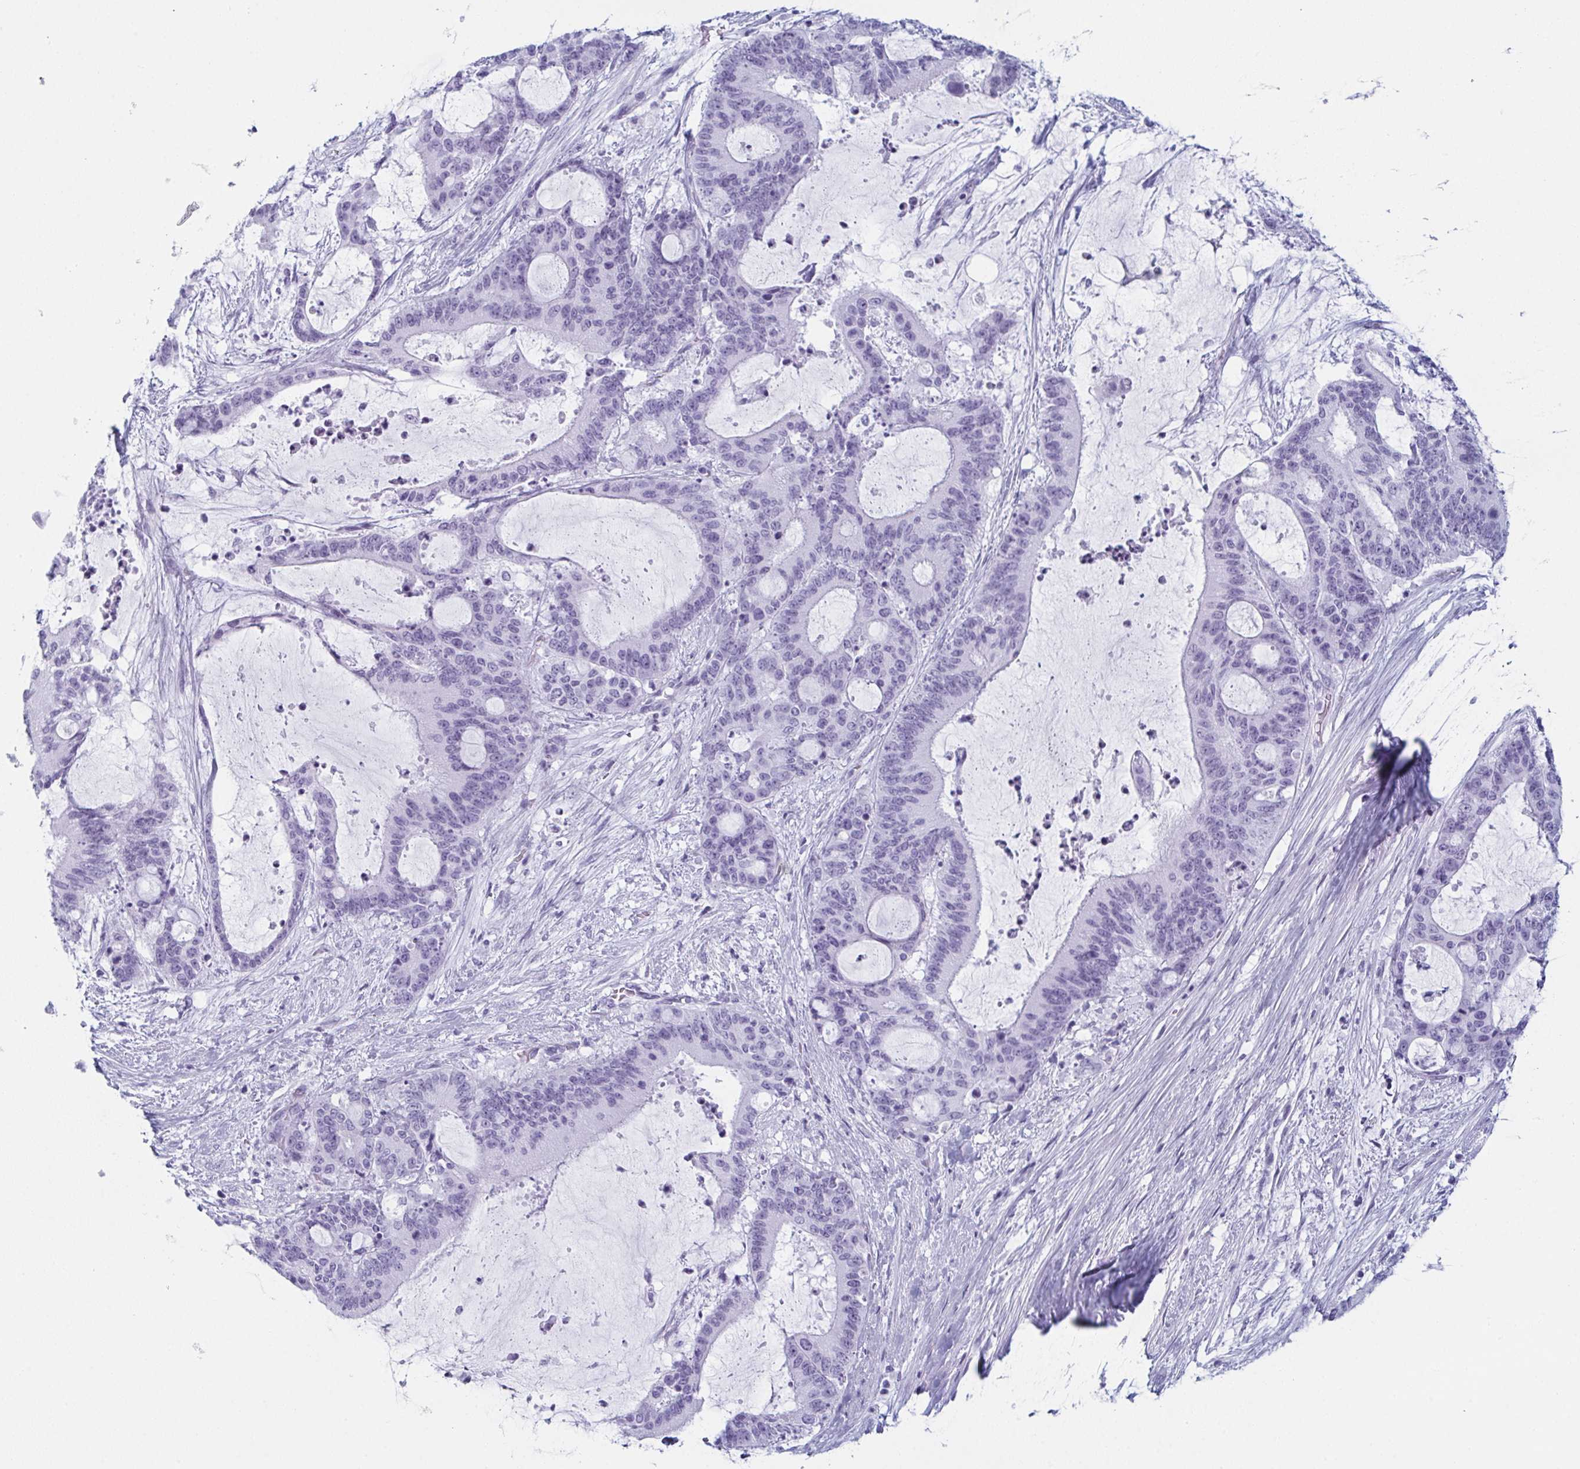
{"staining": {"intensity": "negative", "quantity": "none", "location": "none"}, "tissue": "liver cancer", "cell_type": "Tumor cells", "image_type": "cancer", "snomed": [{"axis": "morphology", "description": "Normal tissue, NOS"}, {"axis": "morphology", "description": "Cholangiocarcinoma"}, {"axis": "topography", "description": "Liver"}, {"axis": "topography", "description": "Peripheral nerve tissue"}], "caption": "This is an immunohistochemistry (IHC) histopathology image of liver cancer. There is no staining in tumor cells.", "gene": "ENKUR", "patient": {"sex": "female", "age": 73}}